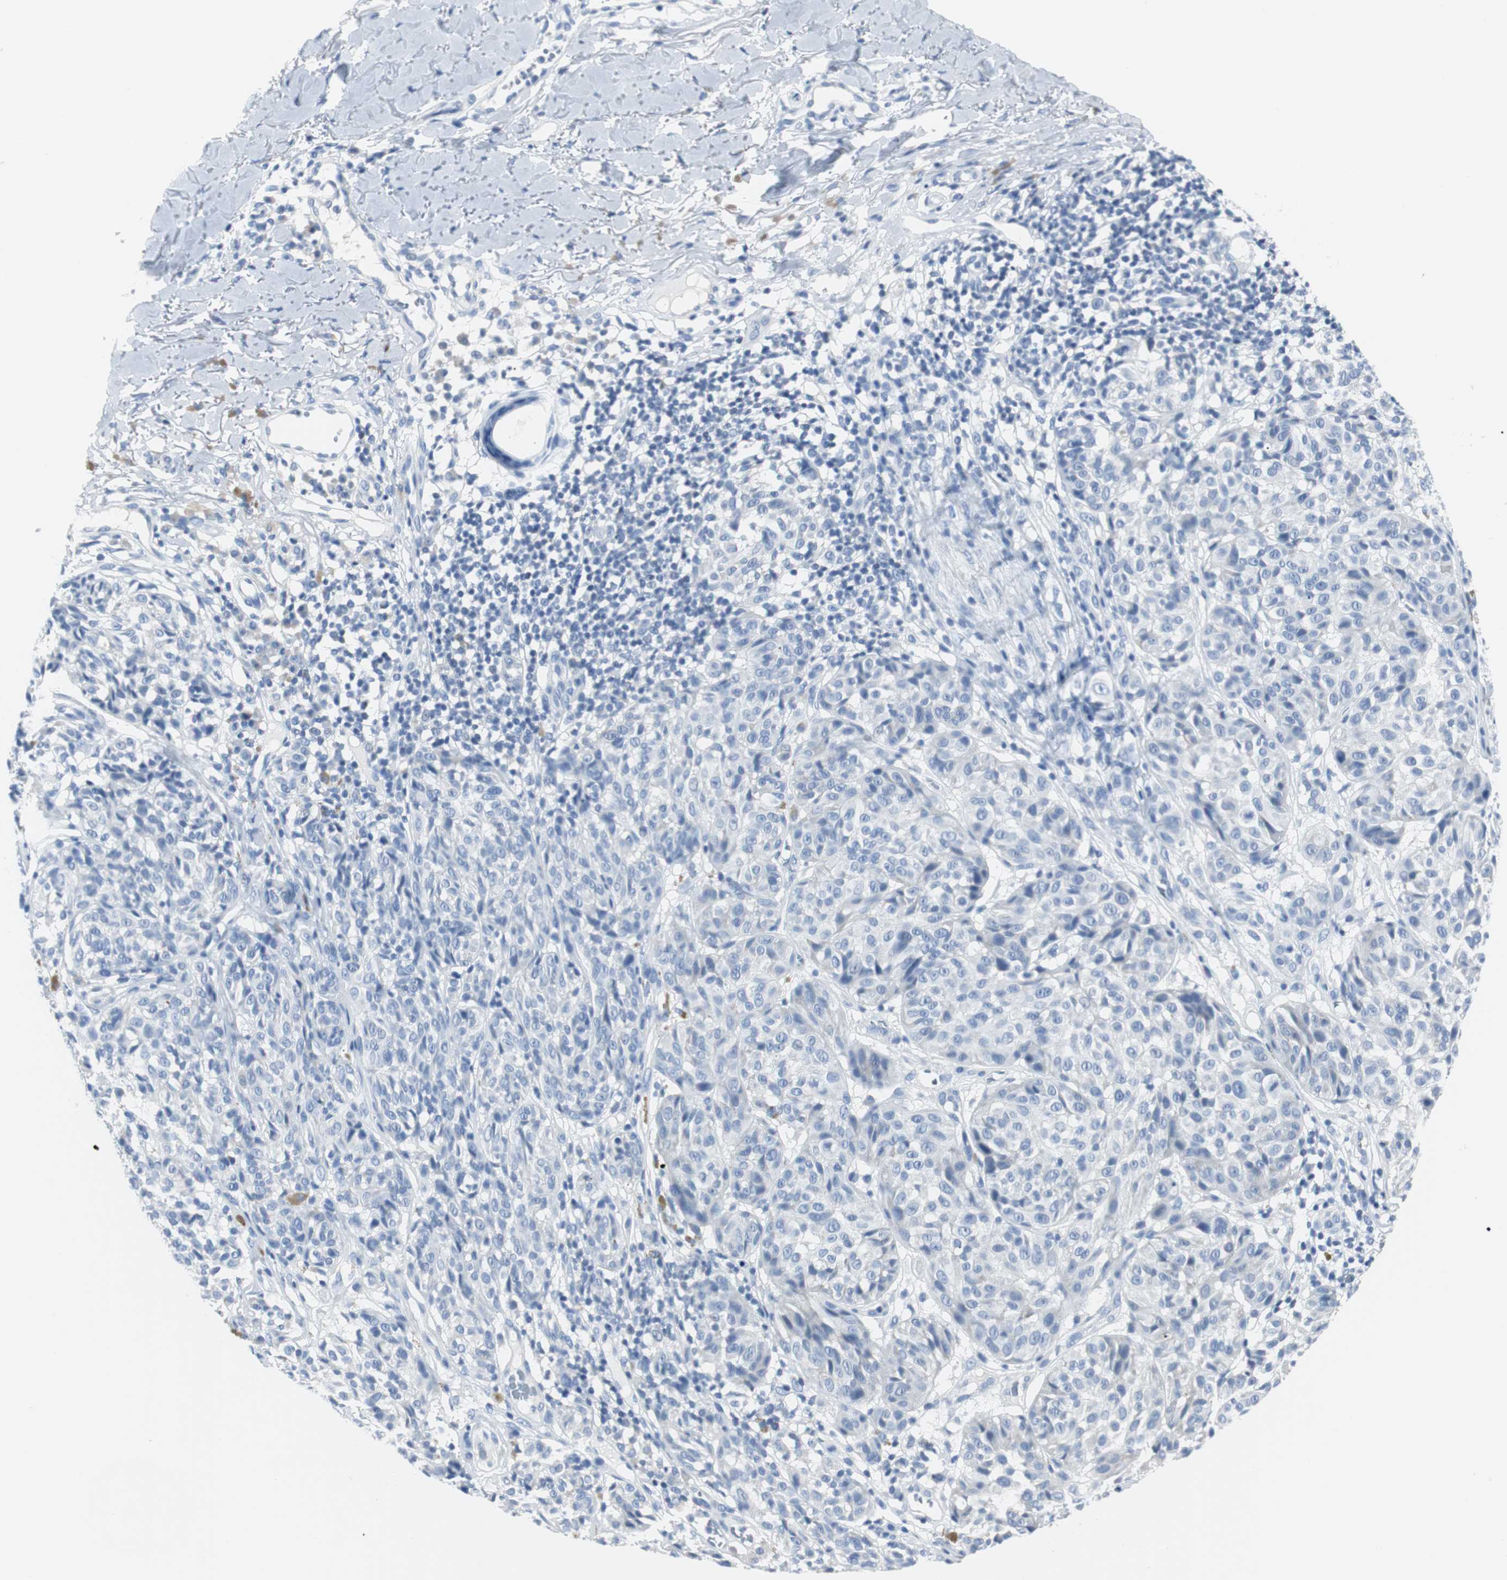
{"staining": {"intensity": "negative", "quantity": "none", "location": "none"}, "tissue": "melanoma", "cell_type": "Tumor cells", "image_type": "cancer", "snomed": [{"axis": "morphology", "description": "Malignant melanoma, NOS"}, {"axis": "topography", "description": "Skin"}], "caption": "Protein analysis of melanoma shows no significant expression in tumor cells.", "gene": "GAP43", "patient": {"sex": "female", "age": 46}}